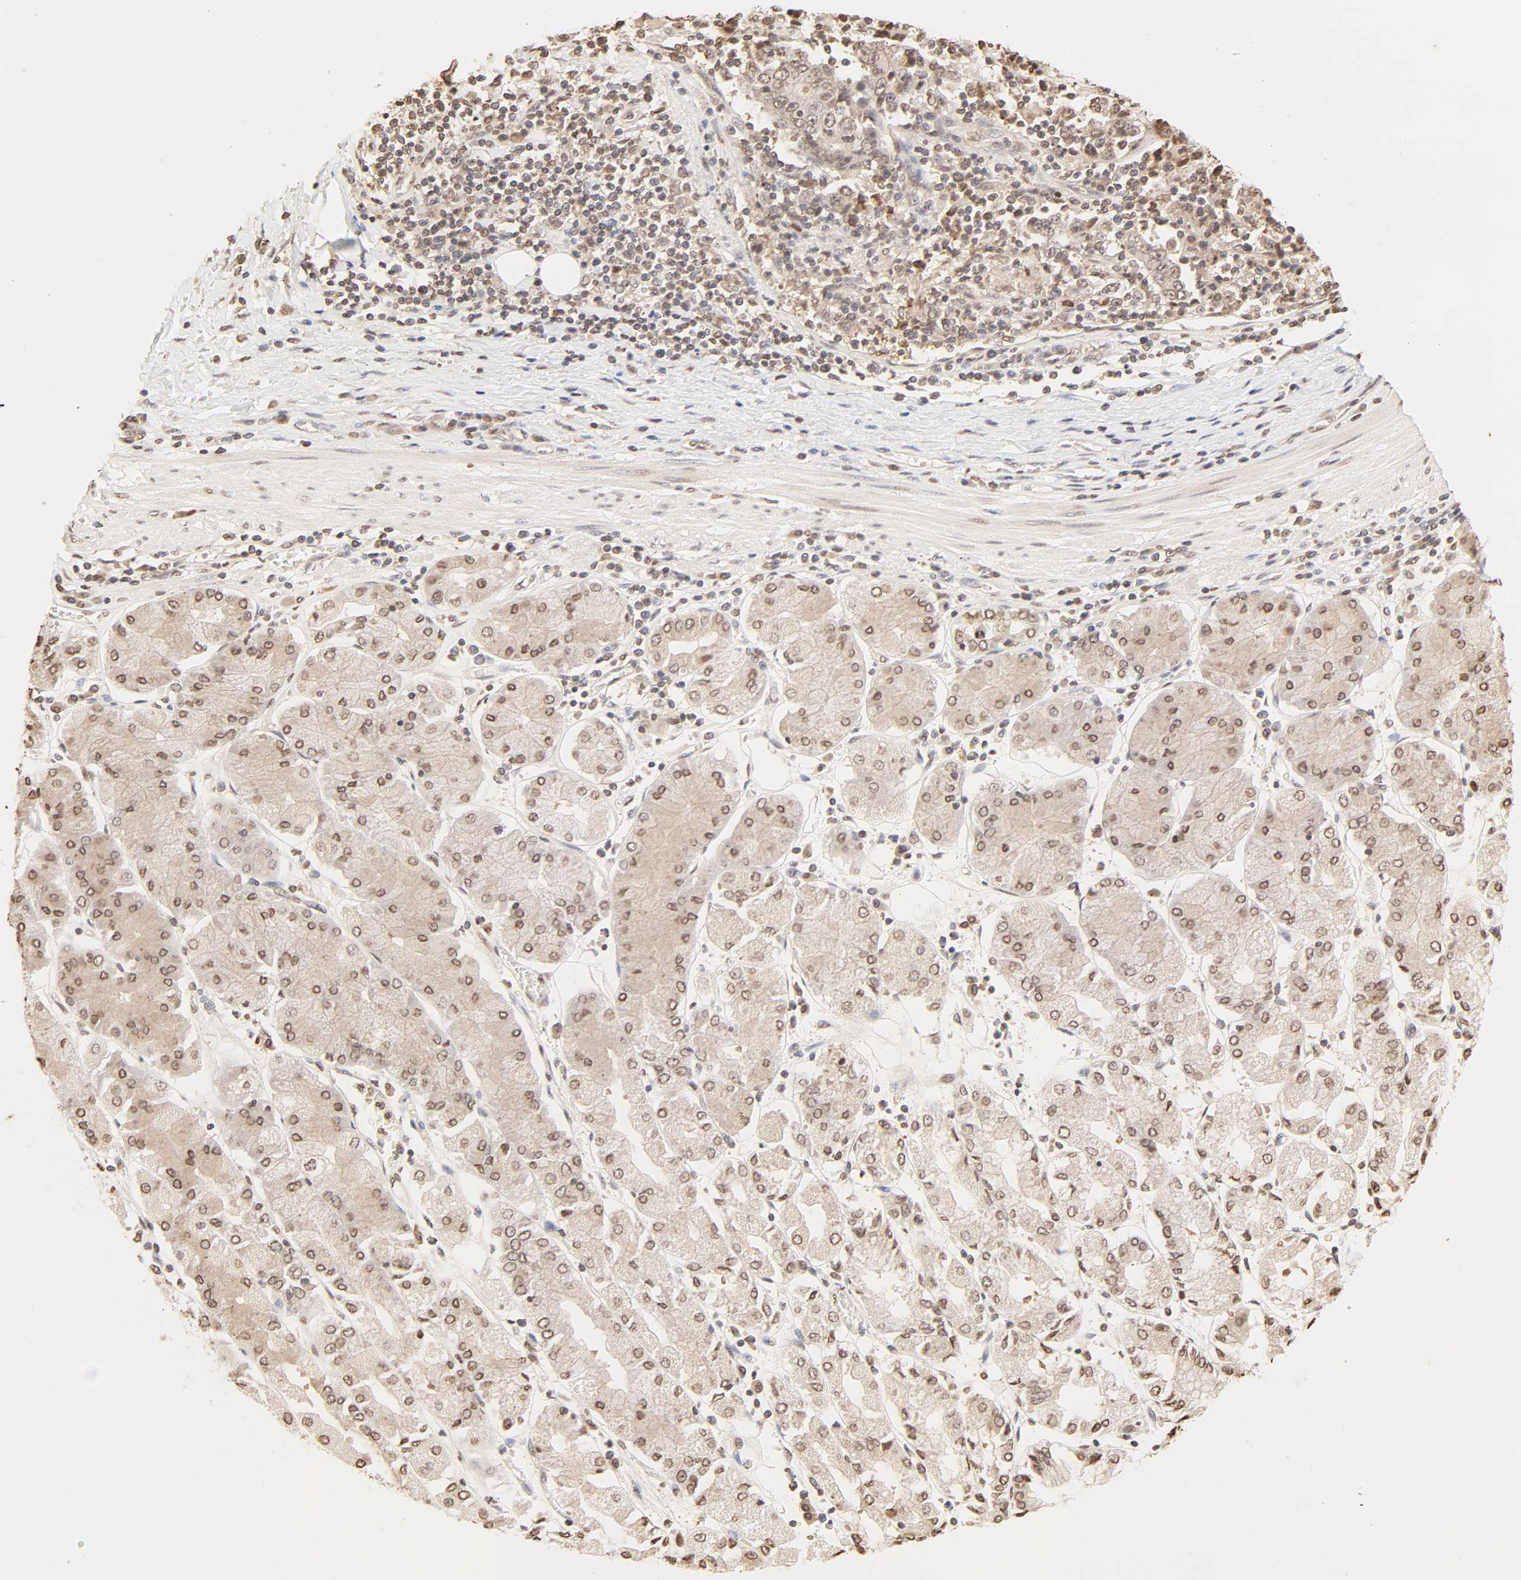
{"staining": {"intensity": "moderate", "quantity": ">75%", "location": "cytoplasmic/membranous,nuclear"}, "tissue": "stomach cancer", "cell_type": "Tumor cells", "image_type": "cancer", "snomed": [{"axis": "morphology", "description": "Normal tissue, NOS"}, {"axis": "morphology", "description": "Adenocarcinoma, NOS"}, {"axis": "topography", "description": "Stomach, upper"}, {"axis": "topography", "description": "Stomach"}], "caption": "Adenocarcinoma (stomach) was stained to show a protein in brown. There is medium levels of moderate cytoplasmic/membranous and nuclear positivity in approximately >75% of tumor cells. (DAB IHC with brightfield microscopy, high magnification).", "gene": "TBL1X", "patient": {"sex": "male", "age": 59}}